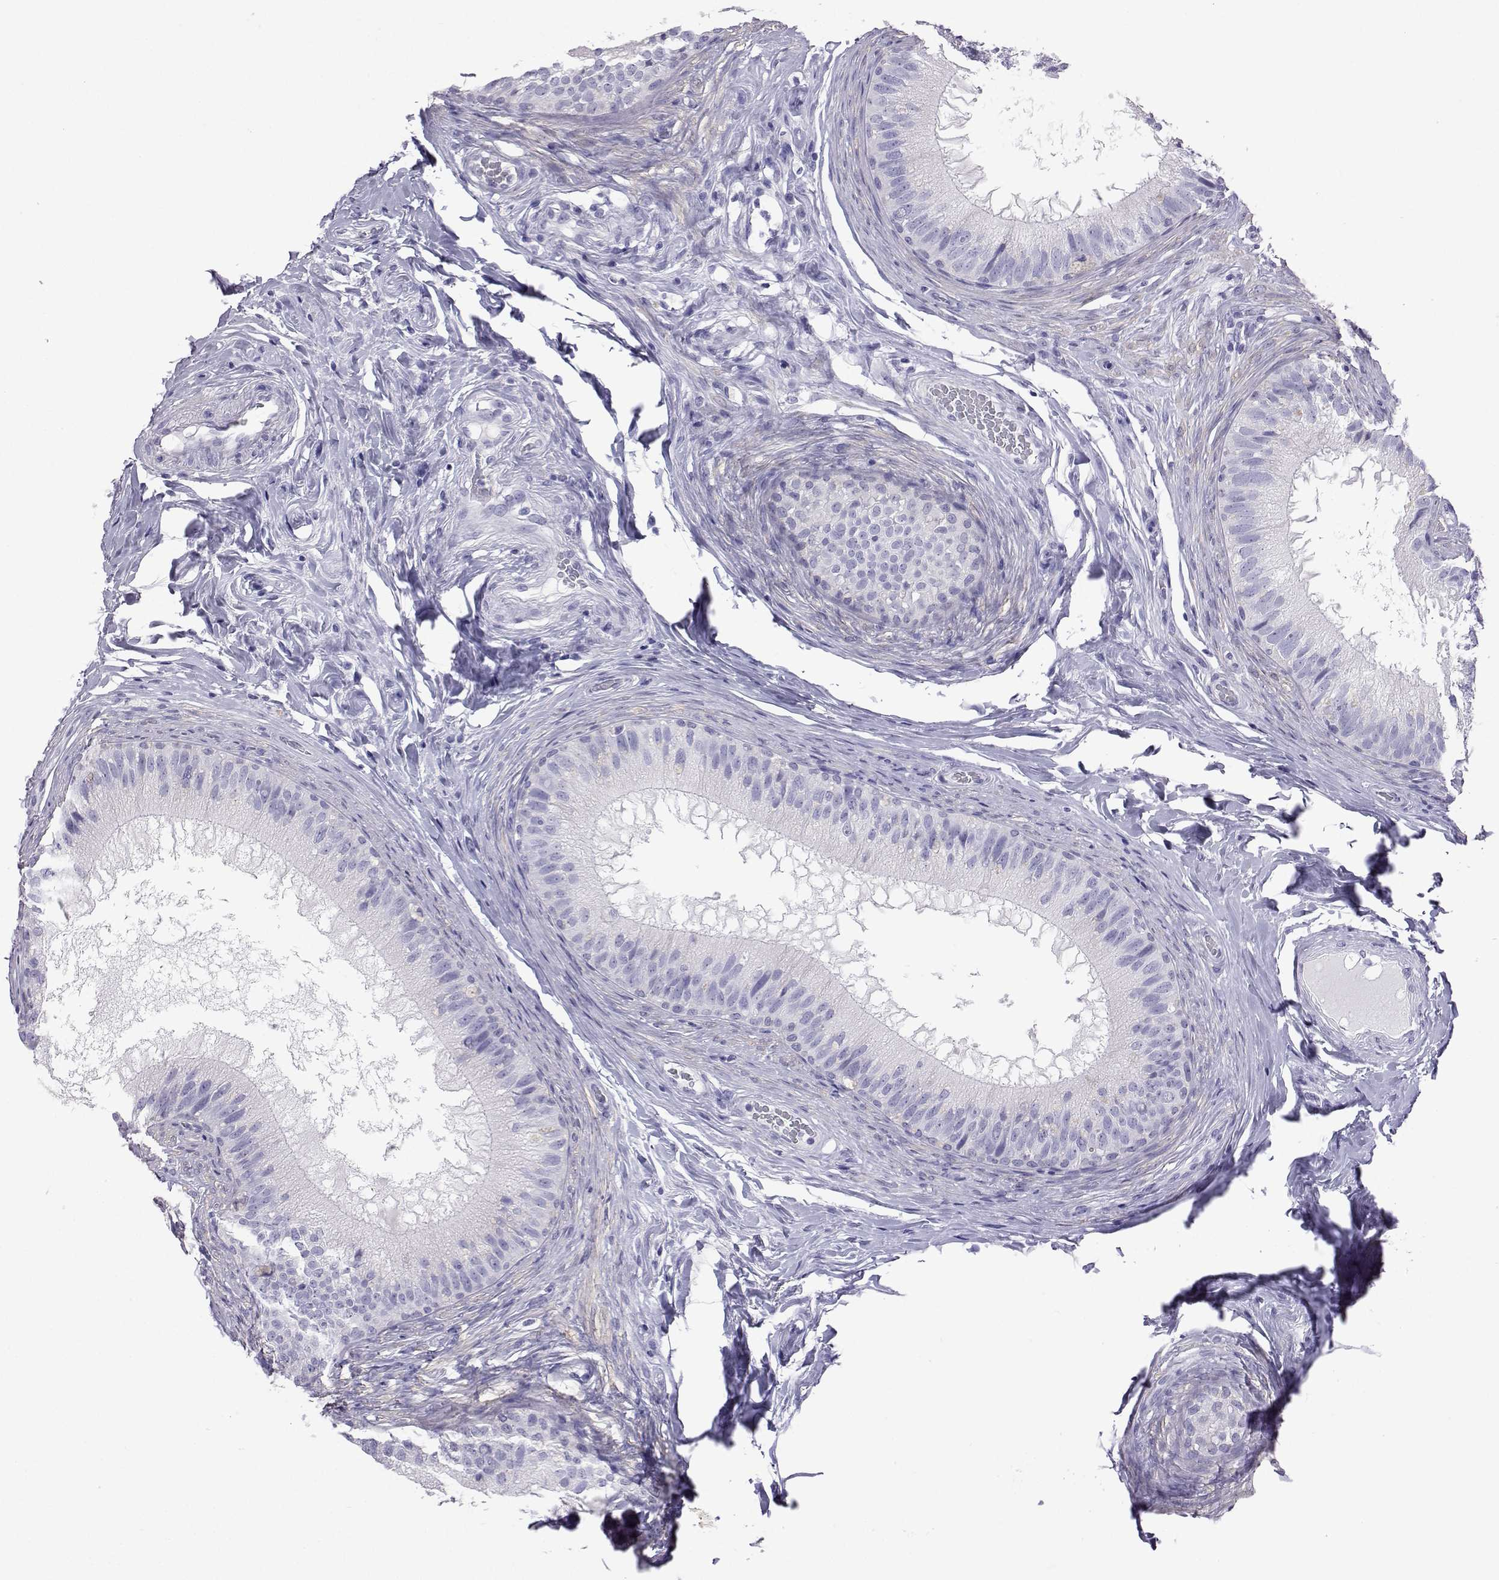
{"staining": {"intensity": "negative", "quantity": "none", "location": "none"}, "tissue": "epididymis", "cell_type": "Glandular cells", "image_type": "normal", "snomed": [{"axis": "morphology", "description": "Normal tissue, NOS"}, {"axis": "topography", "description": "Epididymis"}], "caption": "There is no significant expression in glandular cells of epididymis. The staining was performed using DAB (3,3'-diaminobenzidine) to visualize the protein expression in brown, while the nuclei were stained in blue with hematoxylin (Magnification: 20x).", "gene": "PLIN4", "patient": {"sex": "male", "age": 34}}